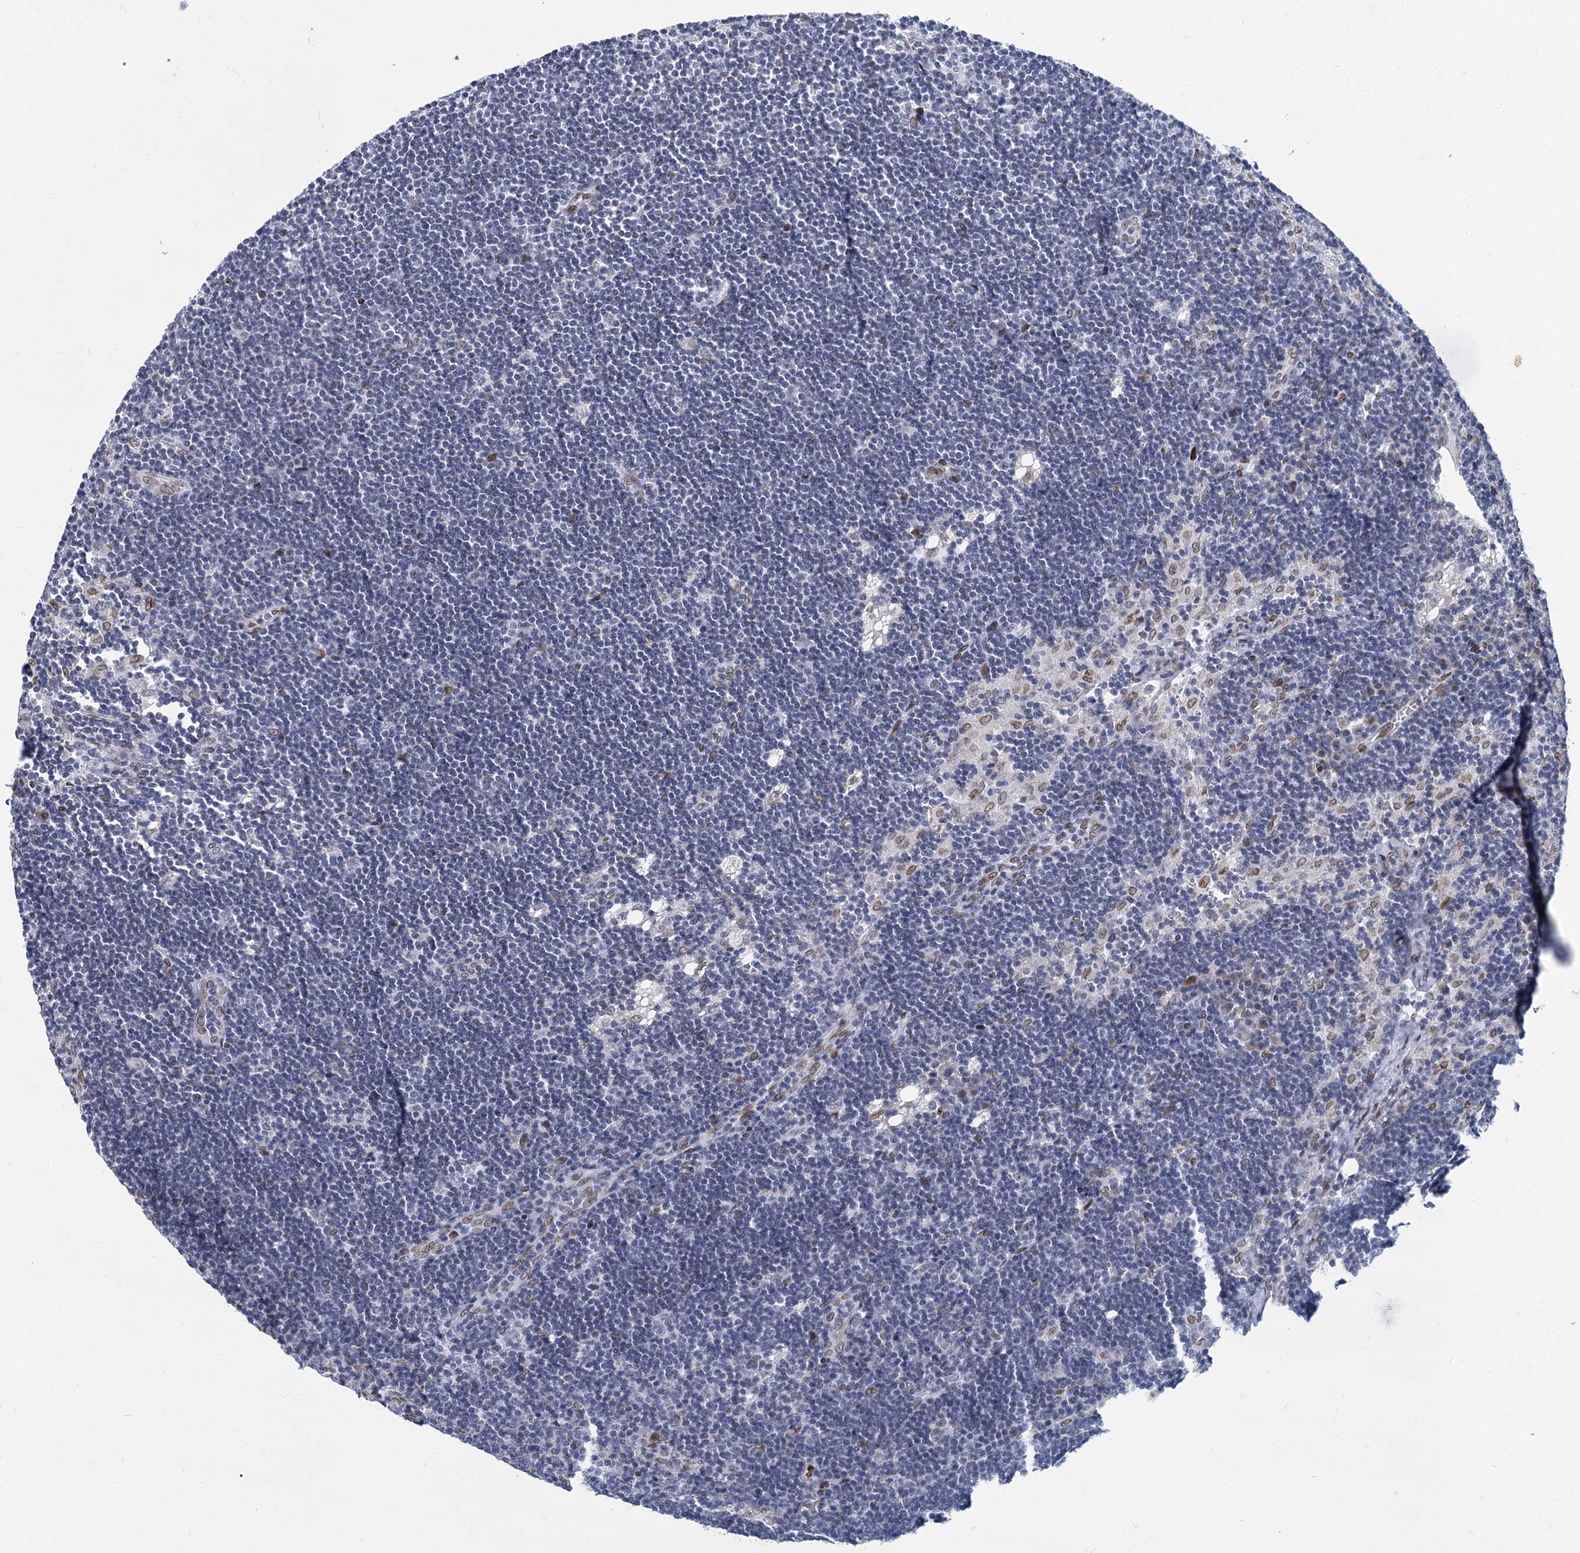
{"staining": {"intensity": "moderate", "quantity": "<25%", "location": "cytoplasmic/membranous,nuclear"}, "tissue": "lymph node", "cell_type": "Germinal center cells", "image_type": "normal", "snomed": [{"axis": "morphology", "description": "Normal tissue, NOS"}, {"axis": "topography", "description": "Lymph node"}], "caption": "This histopathology image exhibits normal lymph node stained with immunohistochemistry (IHC) to label a protein in brown. The cytoplasmic/membranous,nuclear of germinal center cells show moderate positivity for the protein. Nuclei are counter-stained blue.", "gene": "PRSS35", "patient": {"sex": "male", "age": 24}}